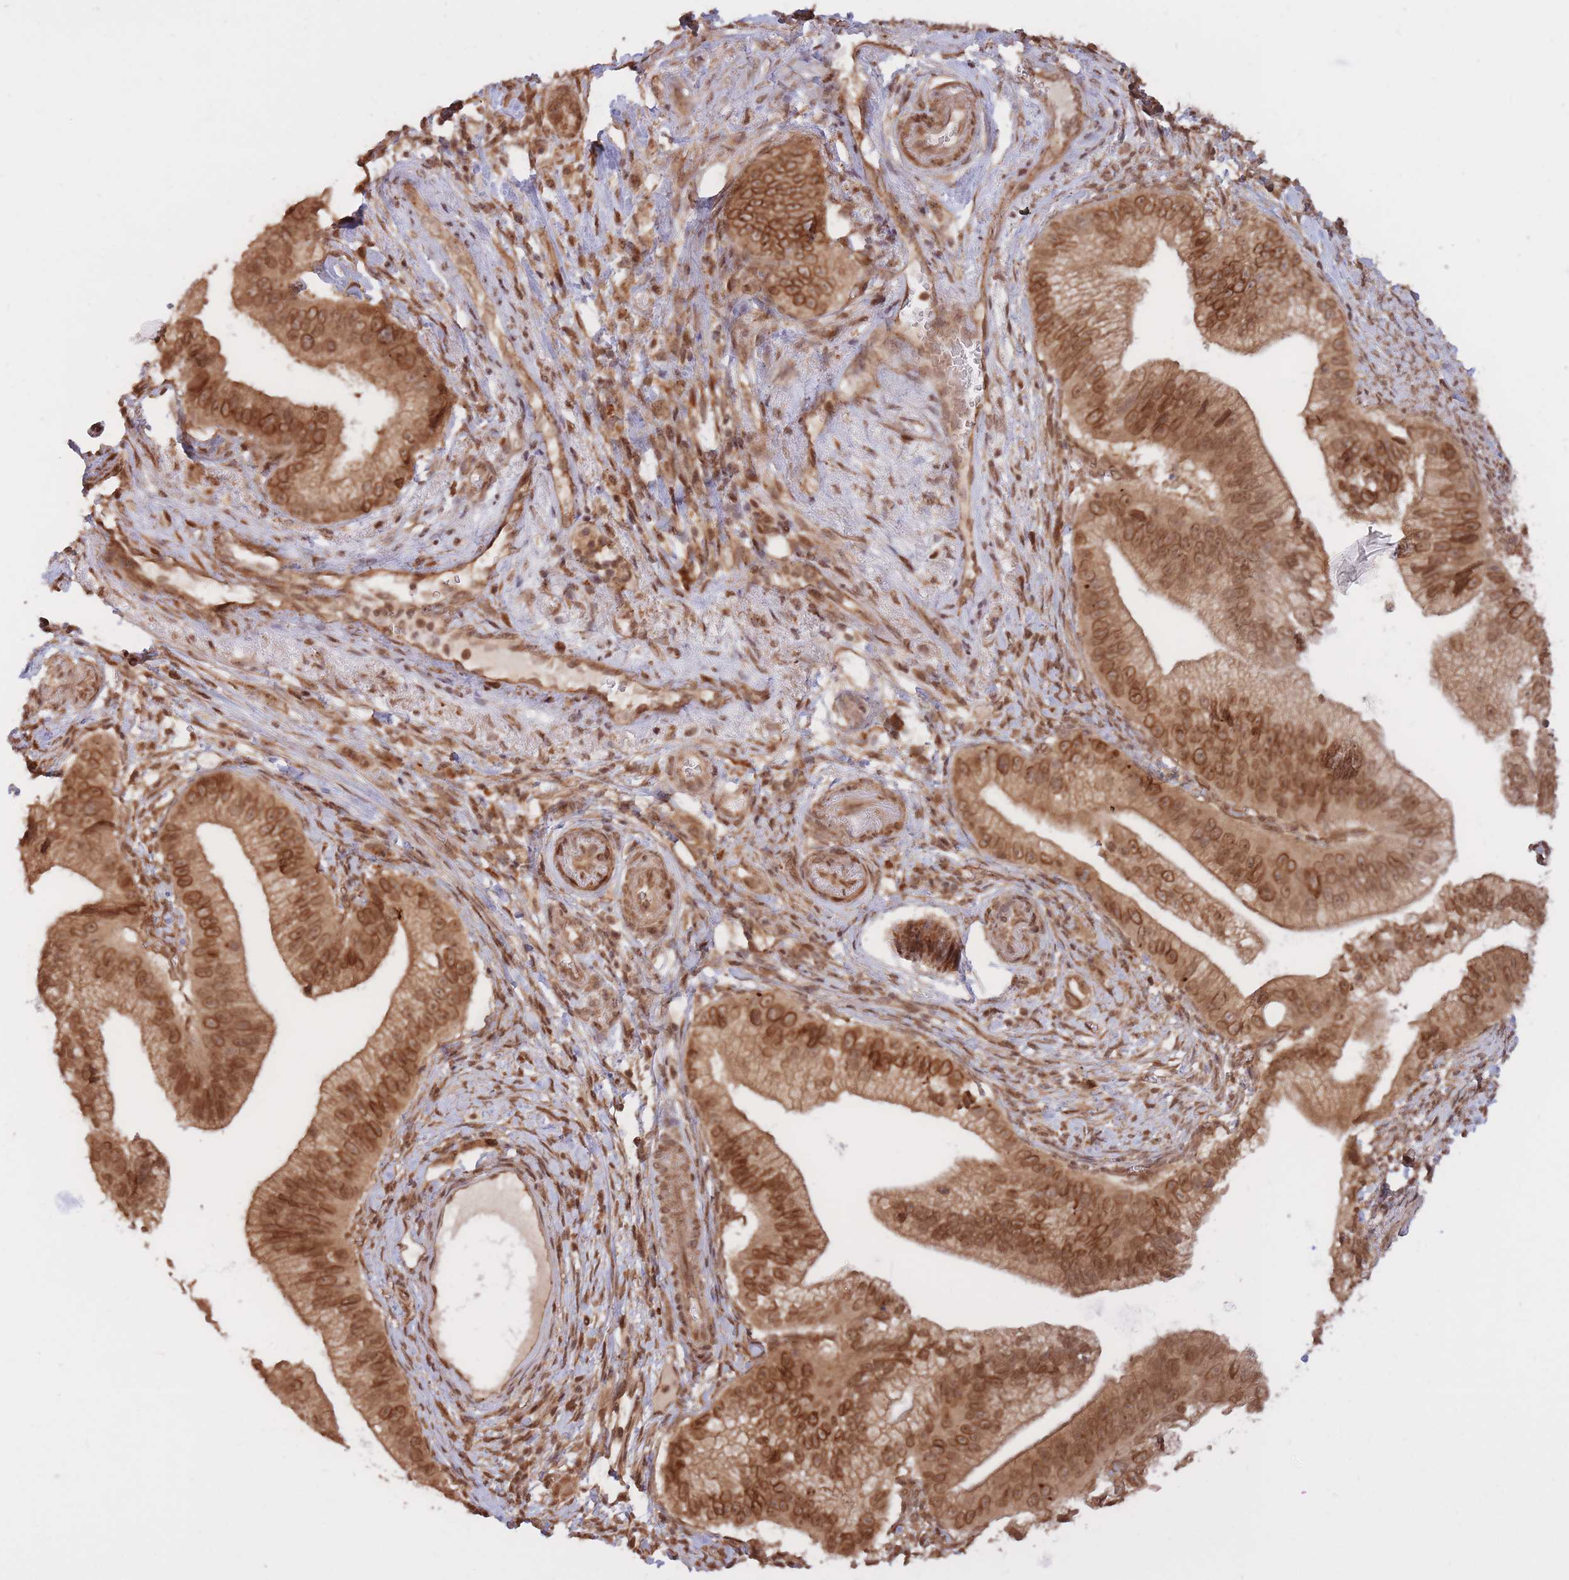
{"staining": {"intensity": "moderate", "quantity": ">75%", "location": "cytoplasmic/membranous,nuclear"}, "tissue": "pancreatic cancer", "cell_type": "Tumor cells", "image_type": "cancer", "snomed": [{"axis": "morphology", "description": "Adenocarcinoma, NOS"}, {"axis": "topography", "description": "Pancreas"}], "caption": "Immunohistochemical staining of human adenocarcinoma (pancreatic) reveals medium levels of moderate cytoplasmic/membranous and nuclear staining in about >75% of tumor cells.", "gene": "SRA1", "patient": {"sex": "male", "age": 70}}